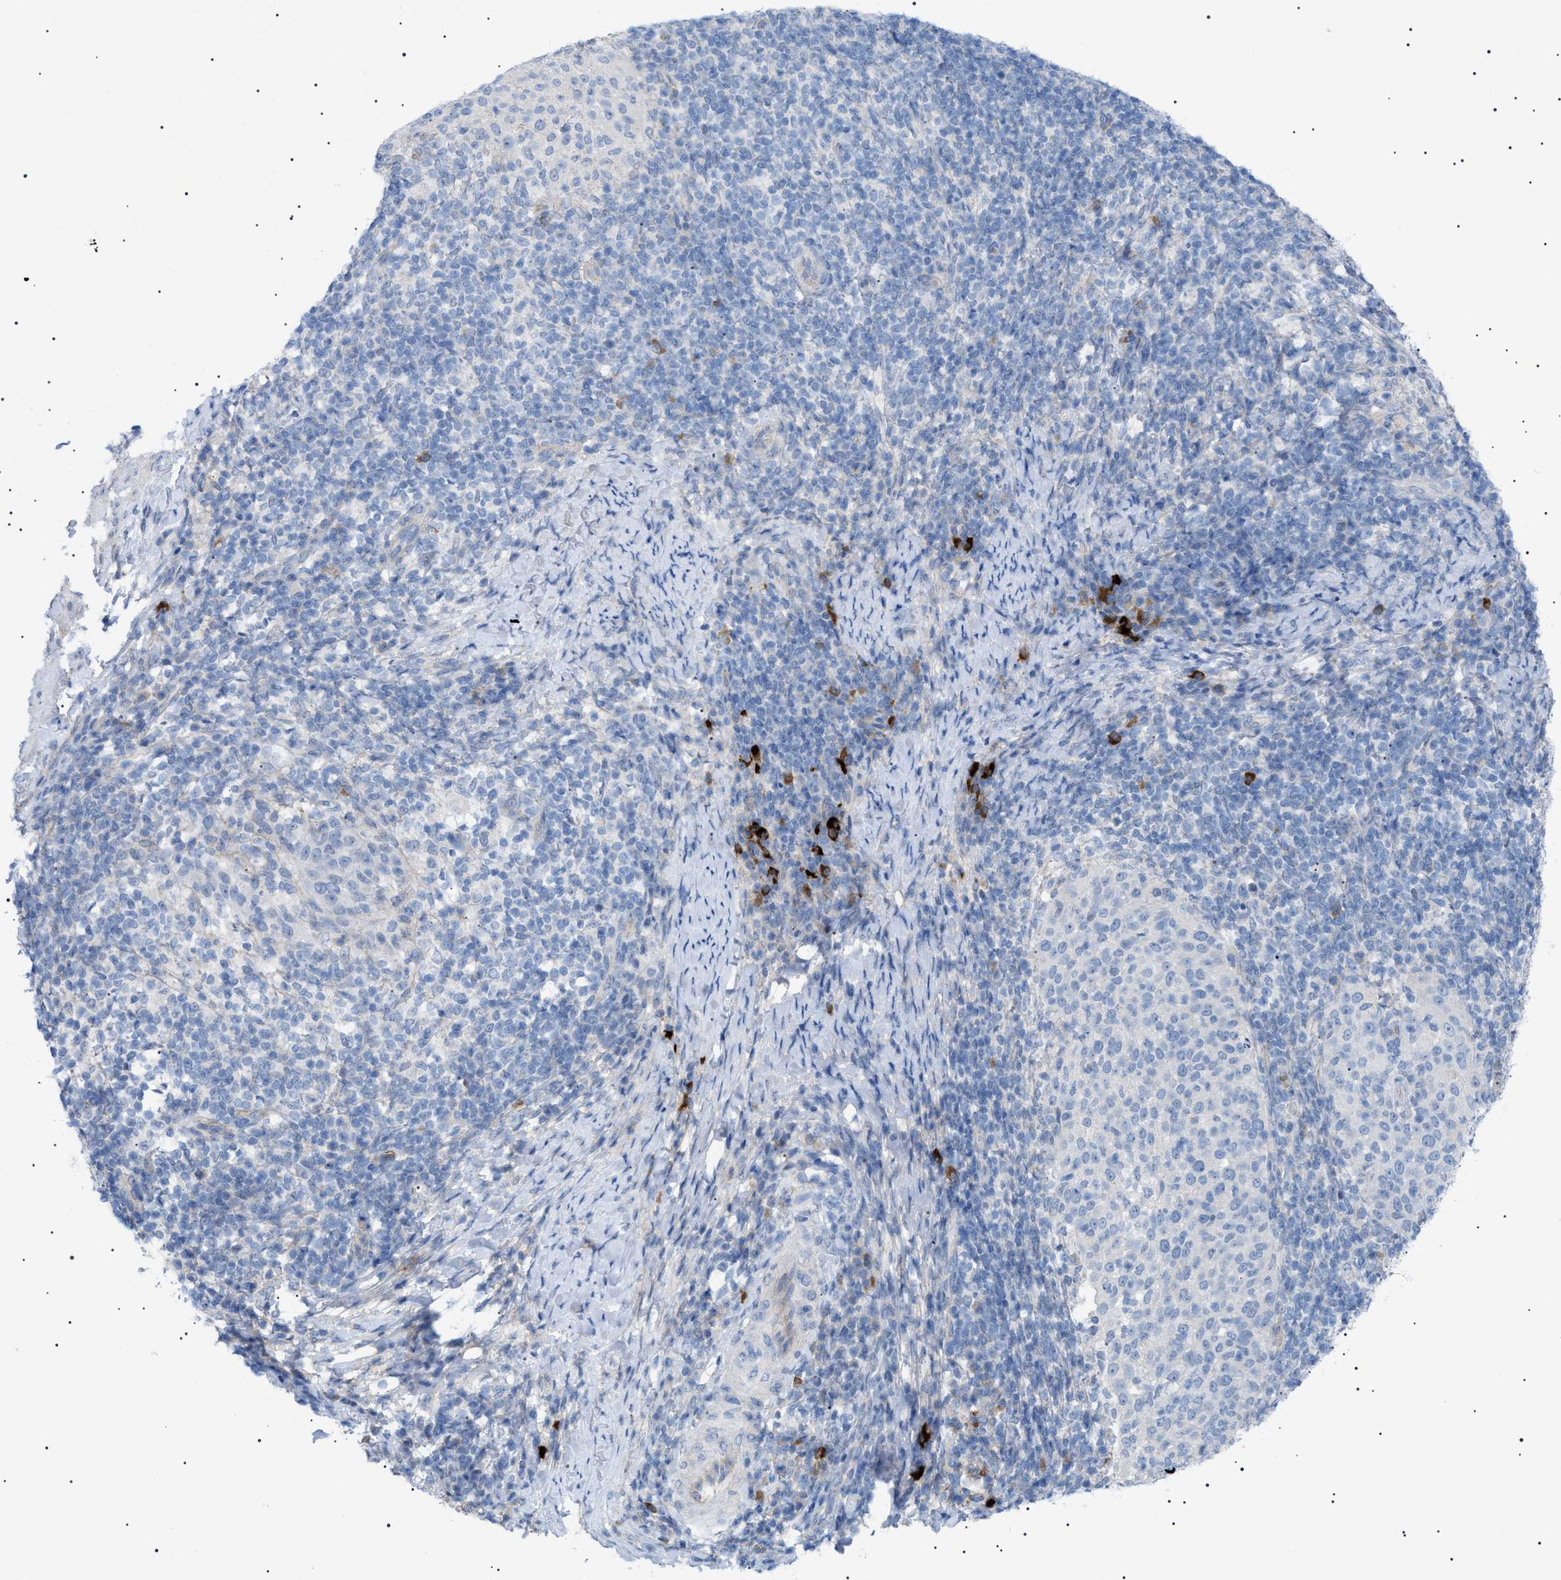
{"staining": {"intensity": "negative", "quantity": "none", "location": "none"}, "tissue": "cervical cancer", "cell_type": "Tumor cells", "image_type": "cancer", "snomed": [{"axis": "morphology", "description": "Squamous cell carcinoma, NOS"}, {"axis": "topography", "description": "Cervix"}], "caption": "Human cervical cancer (squamous cell carcinoma) stained for a protein using immunohistochemistry reveals no positivity in tumor cells.", "gene": "ADAMTS1", "patient": {"sex": "female", "age": 51}}